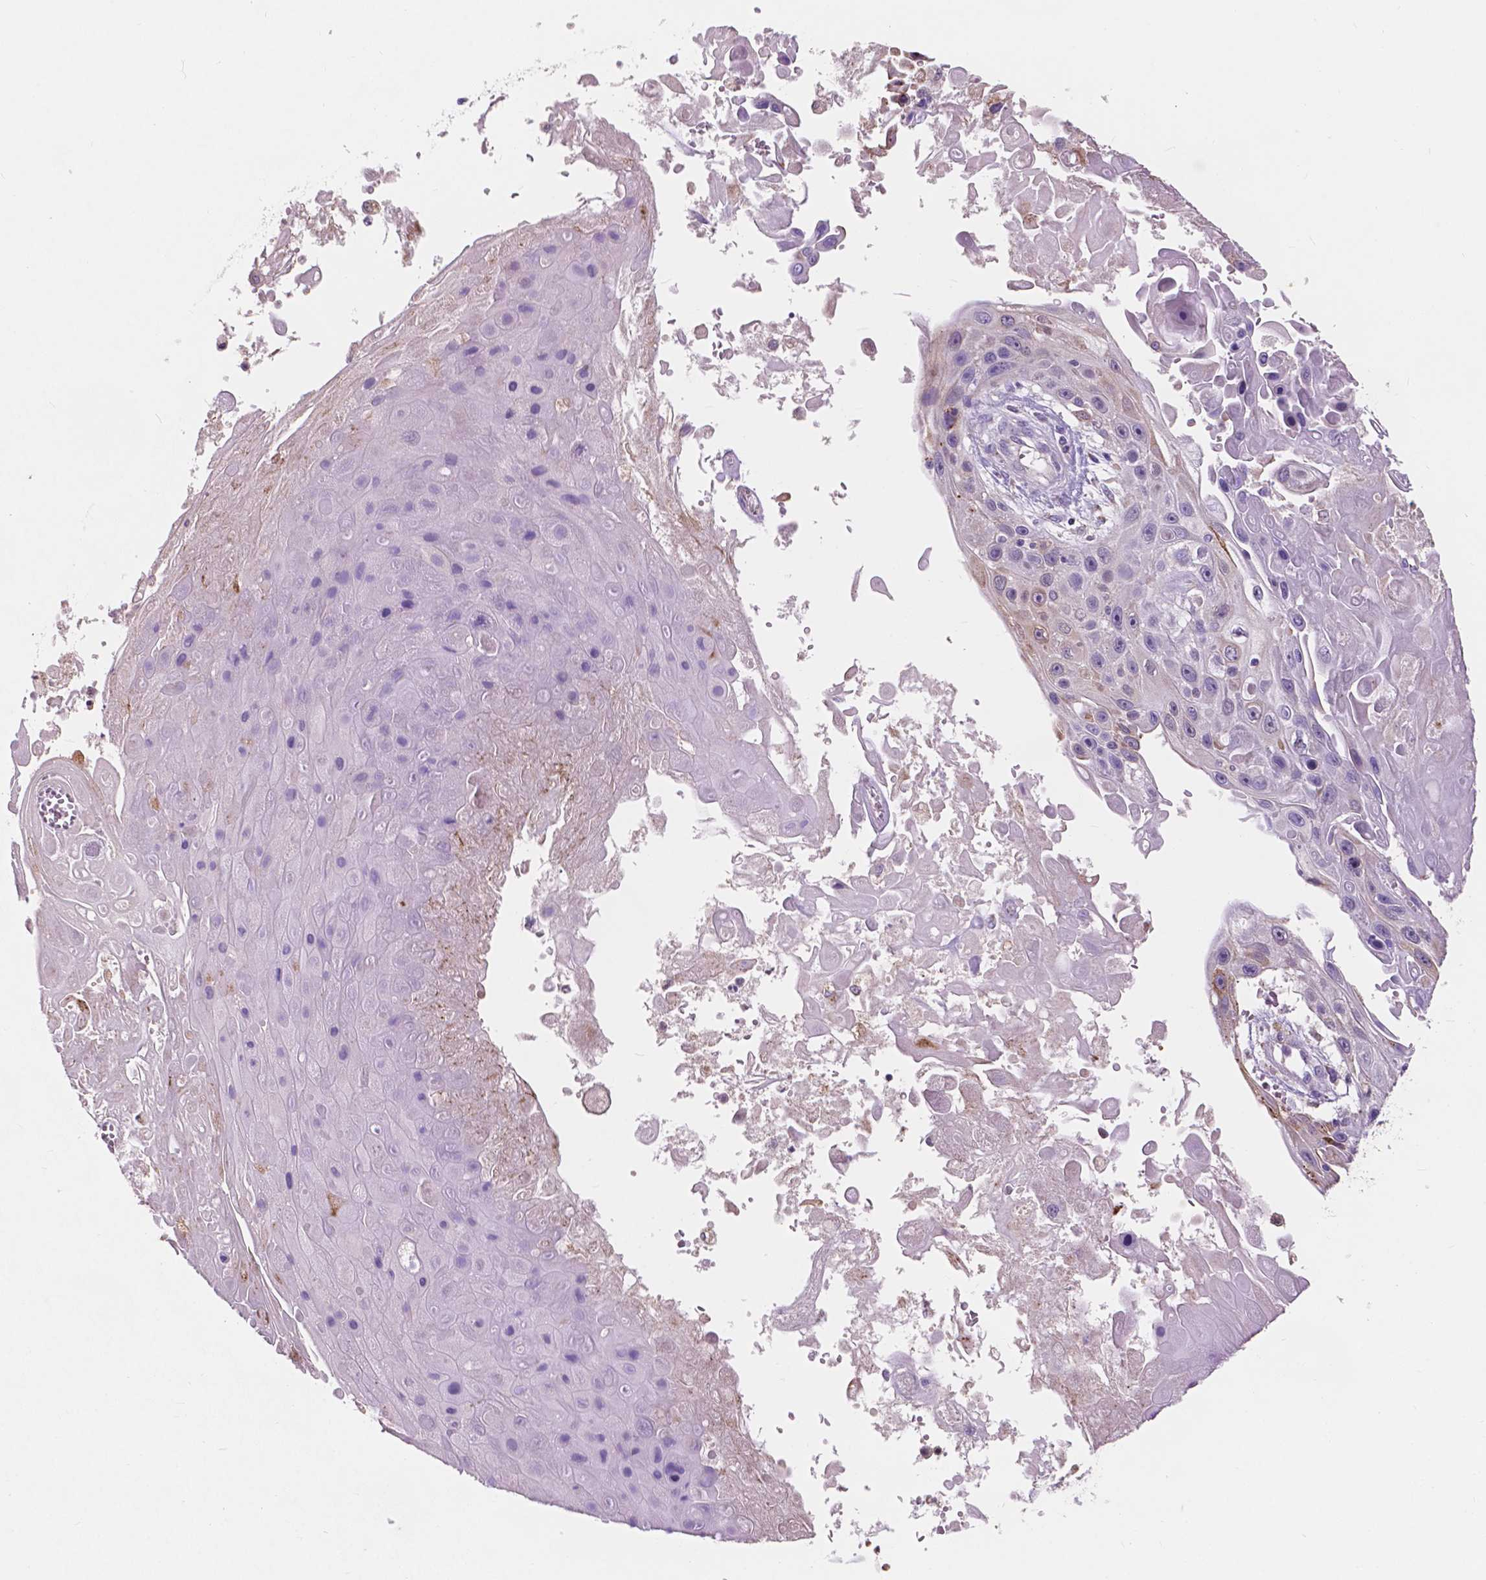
{"staining": {"intensity": "weak", "quantity": "<25%", "location": "cytoplasmic/membranous"}, "tissue": "skin cancer", "cell_type": "Tumor cells", "image_type": "cancer", "snomed": [{"axis": "morphology", "description": "Squamous cell carcinoma, NOS"}, {"axis": "topography", "description": "Skin"}], "caption": "Squamous cell carcinoma (skin) was stained to show a protein in brown. There is no significant positivity in tumor cells.", "gene": "IREB2", "patient": {"sex": "male", "age": 82}}